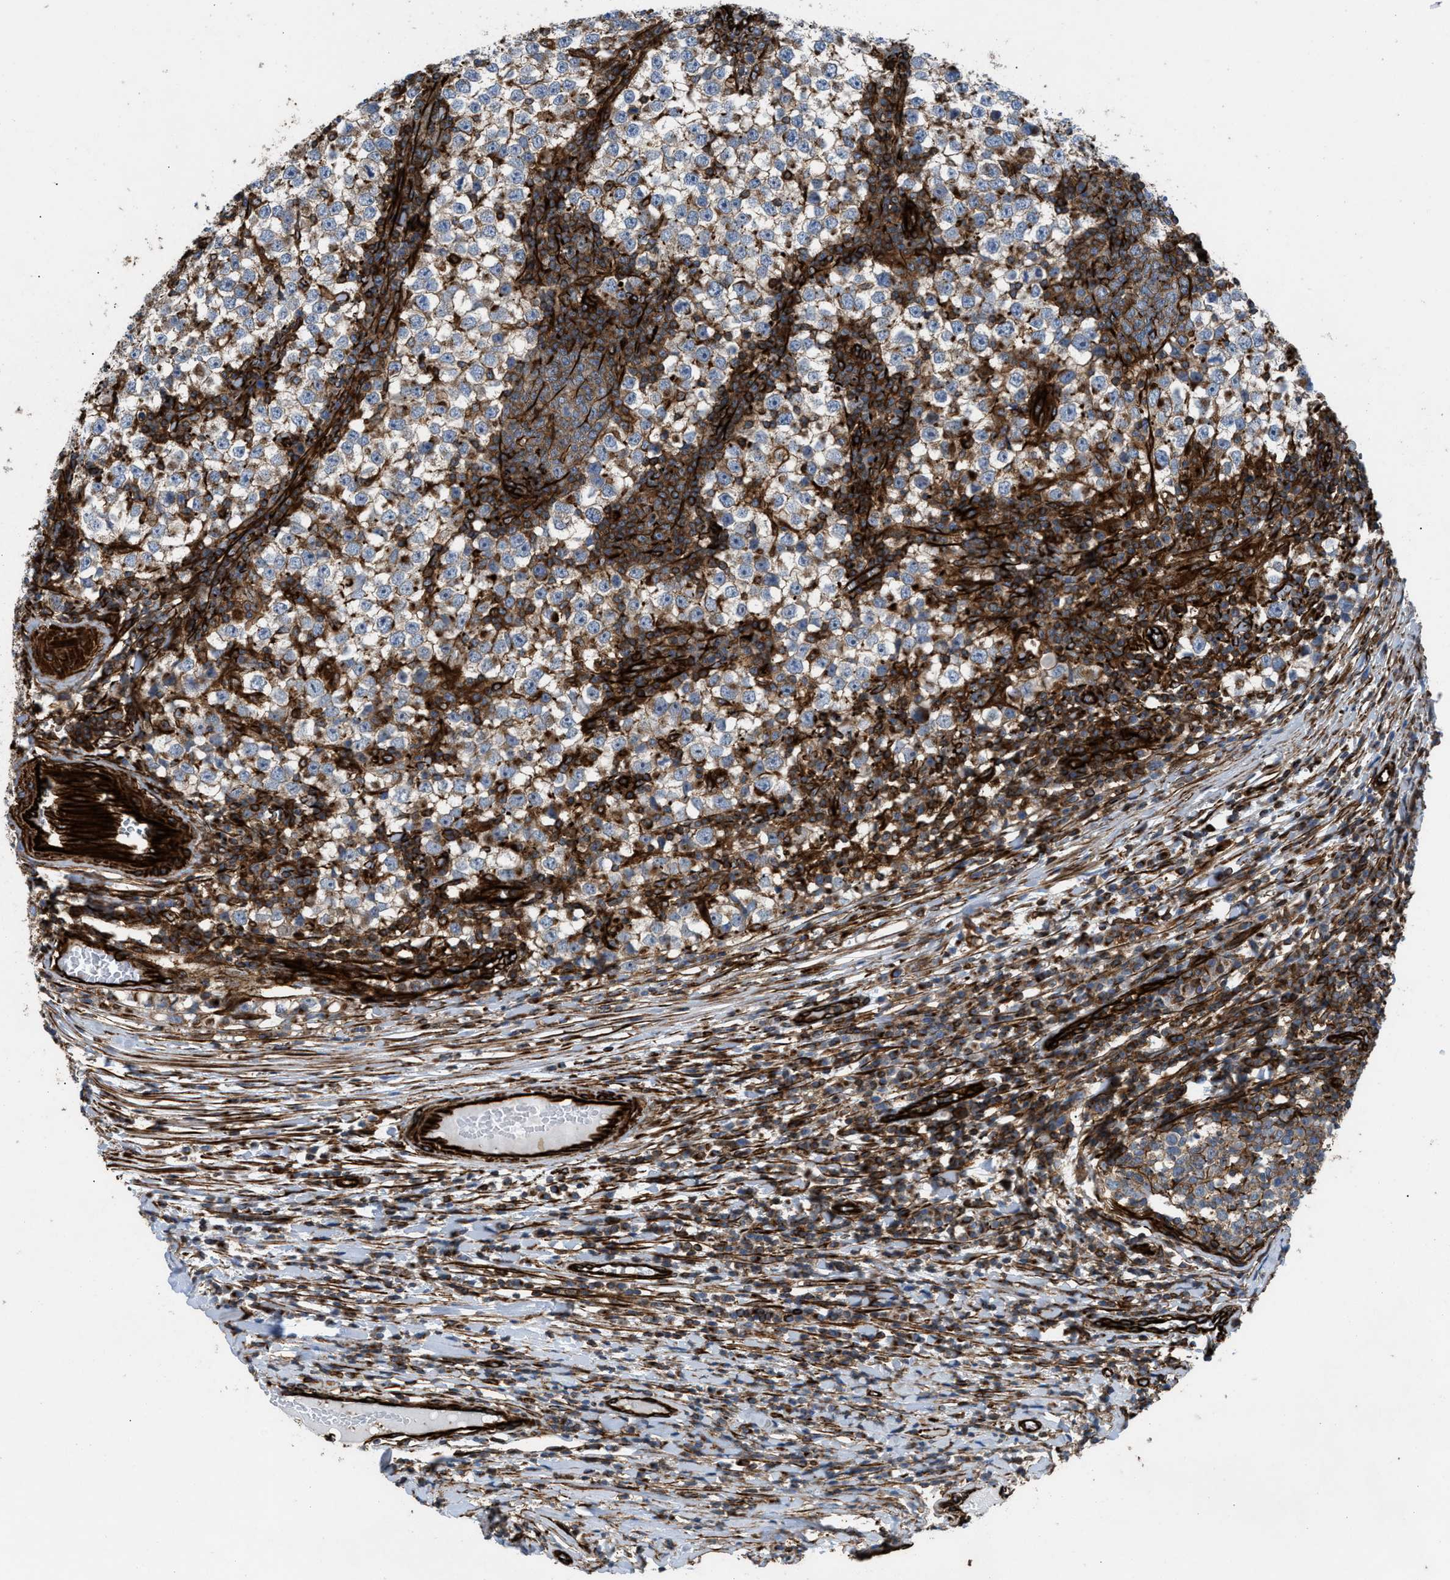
{"staining": {"intensity": "weak", "quantity": "<25%", "location": "cytoplasmic/membranous"}, "tissue": "testis cancer", "cell_type": "Tumor cells", "image_type": "cancer", "snomed": [{"axis": "morphology", "description": "Seminoma, NOS"}, {"axis": "topography", "description": "Testis"}], "caption": "Histopathology image shows no protein expression in tumor cells of seminoma (testis) tissue. Brightfield microscopy of immunohistochemistry (IHC) stained with DAB (3,3'-diaminobenzidine) (brown) and hematoxylin (blue), captured at high magnification.", "gene": "PTPRE", "patient": {"sex": "male", "age": 65}}